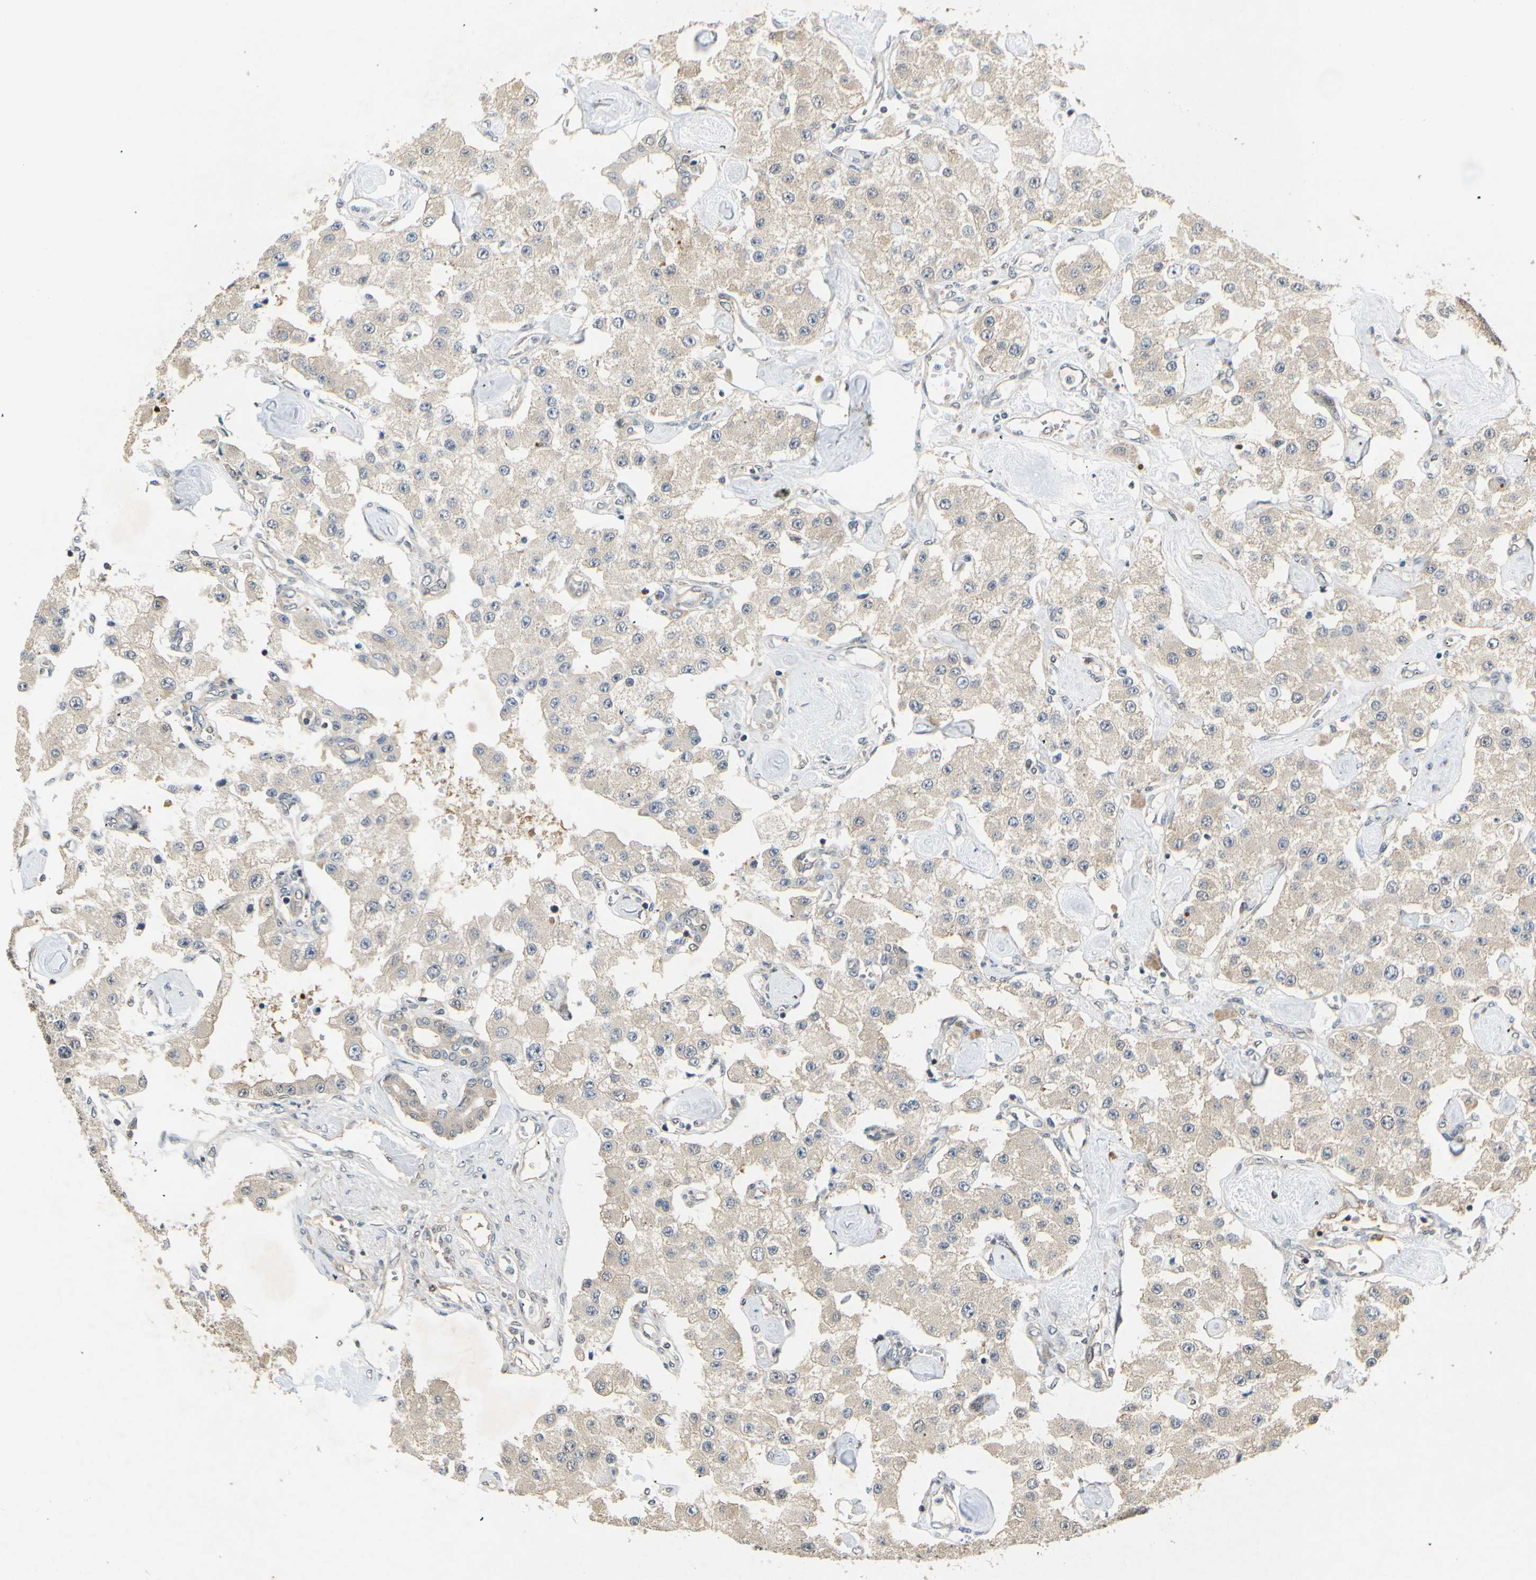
{"staining": {"intensity": "weak", "quantity": "25%-75%", "location": "cytoplasmic/membranous"}, "tissue": "carcinoid", "cell_type": "Tumor cells", "image_type": "cancer", "snomed": [{"axis": "morphology", "description": "Carcinoid, malignant, NOS"}, {"axis": "topography", "description": "Pancreas"}], "caption": "The micrograph displays a brown stain indicating the presence of a protein in the cytoplasmic/membranous of tumor cells in carcinoid.", "gene": "EIF1AX", "patient": {"sex": "male", "age": 41}}